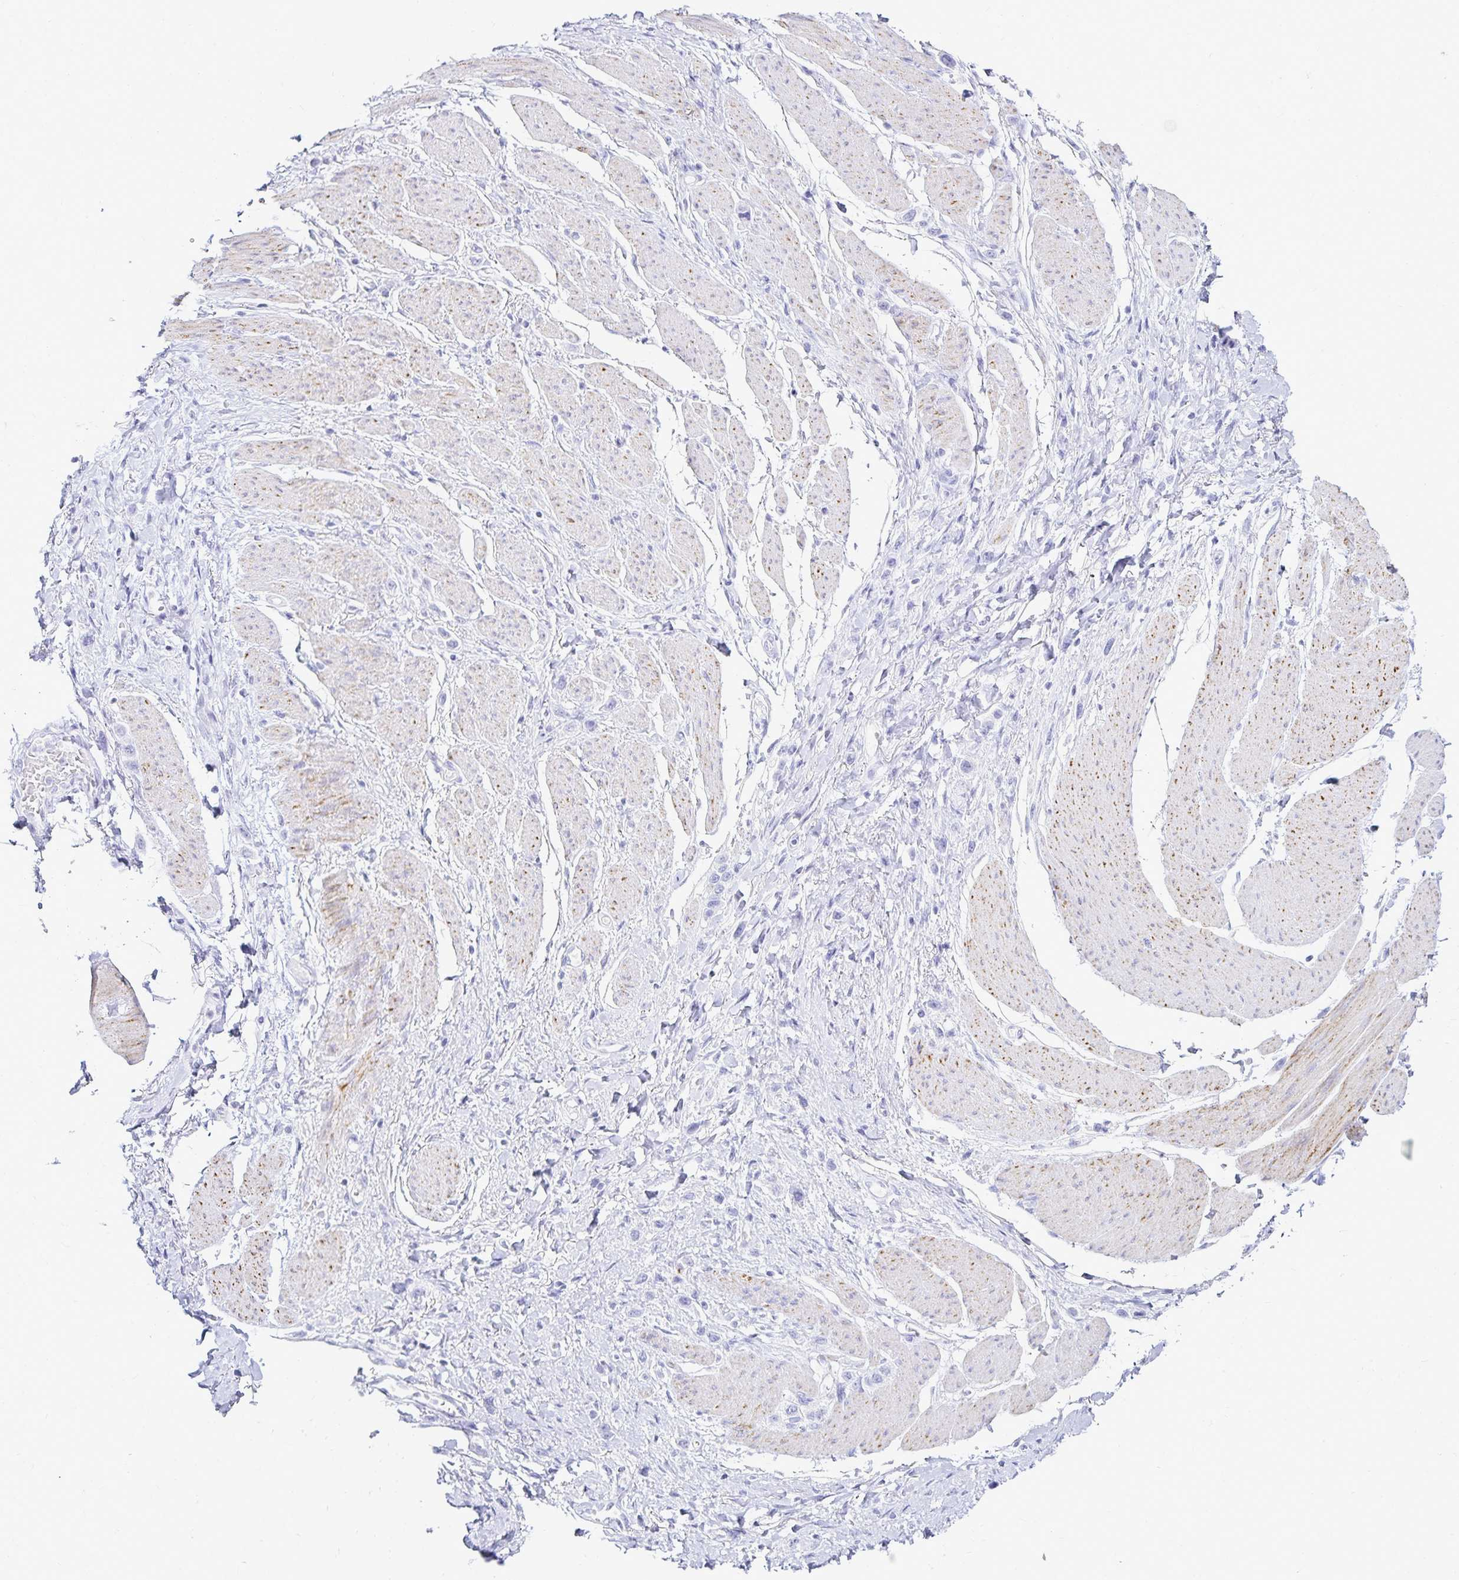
{"staining": {"intensity": "negative", "quantity": "none", "location": "none"}, "tissue": "stomach cancer", "cell_type": "Tumor cells", "image_type": "cancer", "snomed": [{"axis": "morphology", "description": "Adenocarcinoma, NOS"}, {"axis": "topography", "description": "Stomach"}], "caption": "The image demonstrates no significant expression in tumor cells of stomach cancer (adenocarcinoma).", "gene": "GP2", "patient": {"sex": "female", "age": 65}}